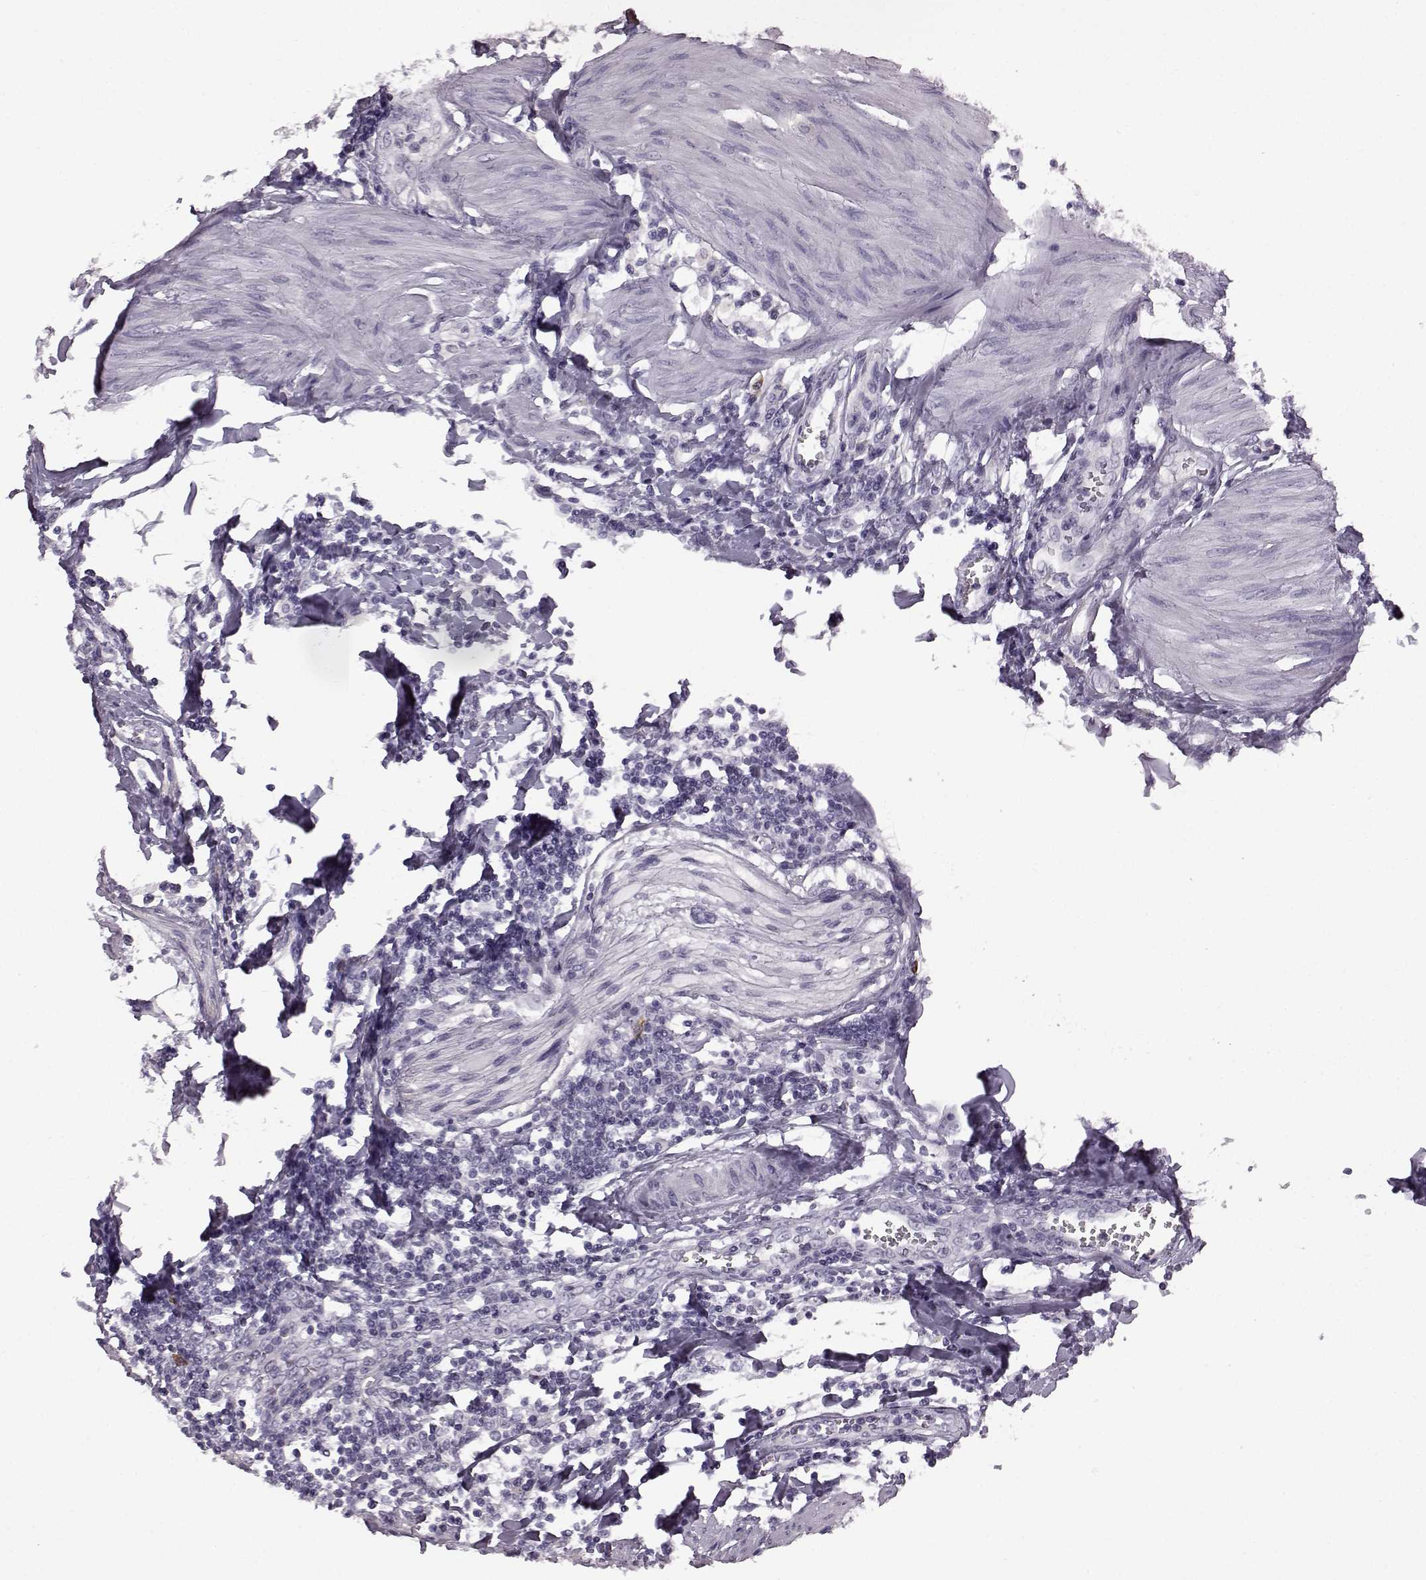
{"staining": {"intensity": "negative", "quantity": "none", "location": "none"}, "tissue": "urothelial cancer", "cell_type": "Tumor cells", "image_type": "cancer", "snomed": [{"axis": "morphology", "description": "Urothelial carcinoma, High grade"}, {"axis": "topography", "description": "Urinary bladder"}], "caption": "Urothelial cancer was stained to show a protein in brown. There is no significant positivity in tumor cells.", "gene": "PRPH2", "patient": {"sex": "female", "age": 58}}